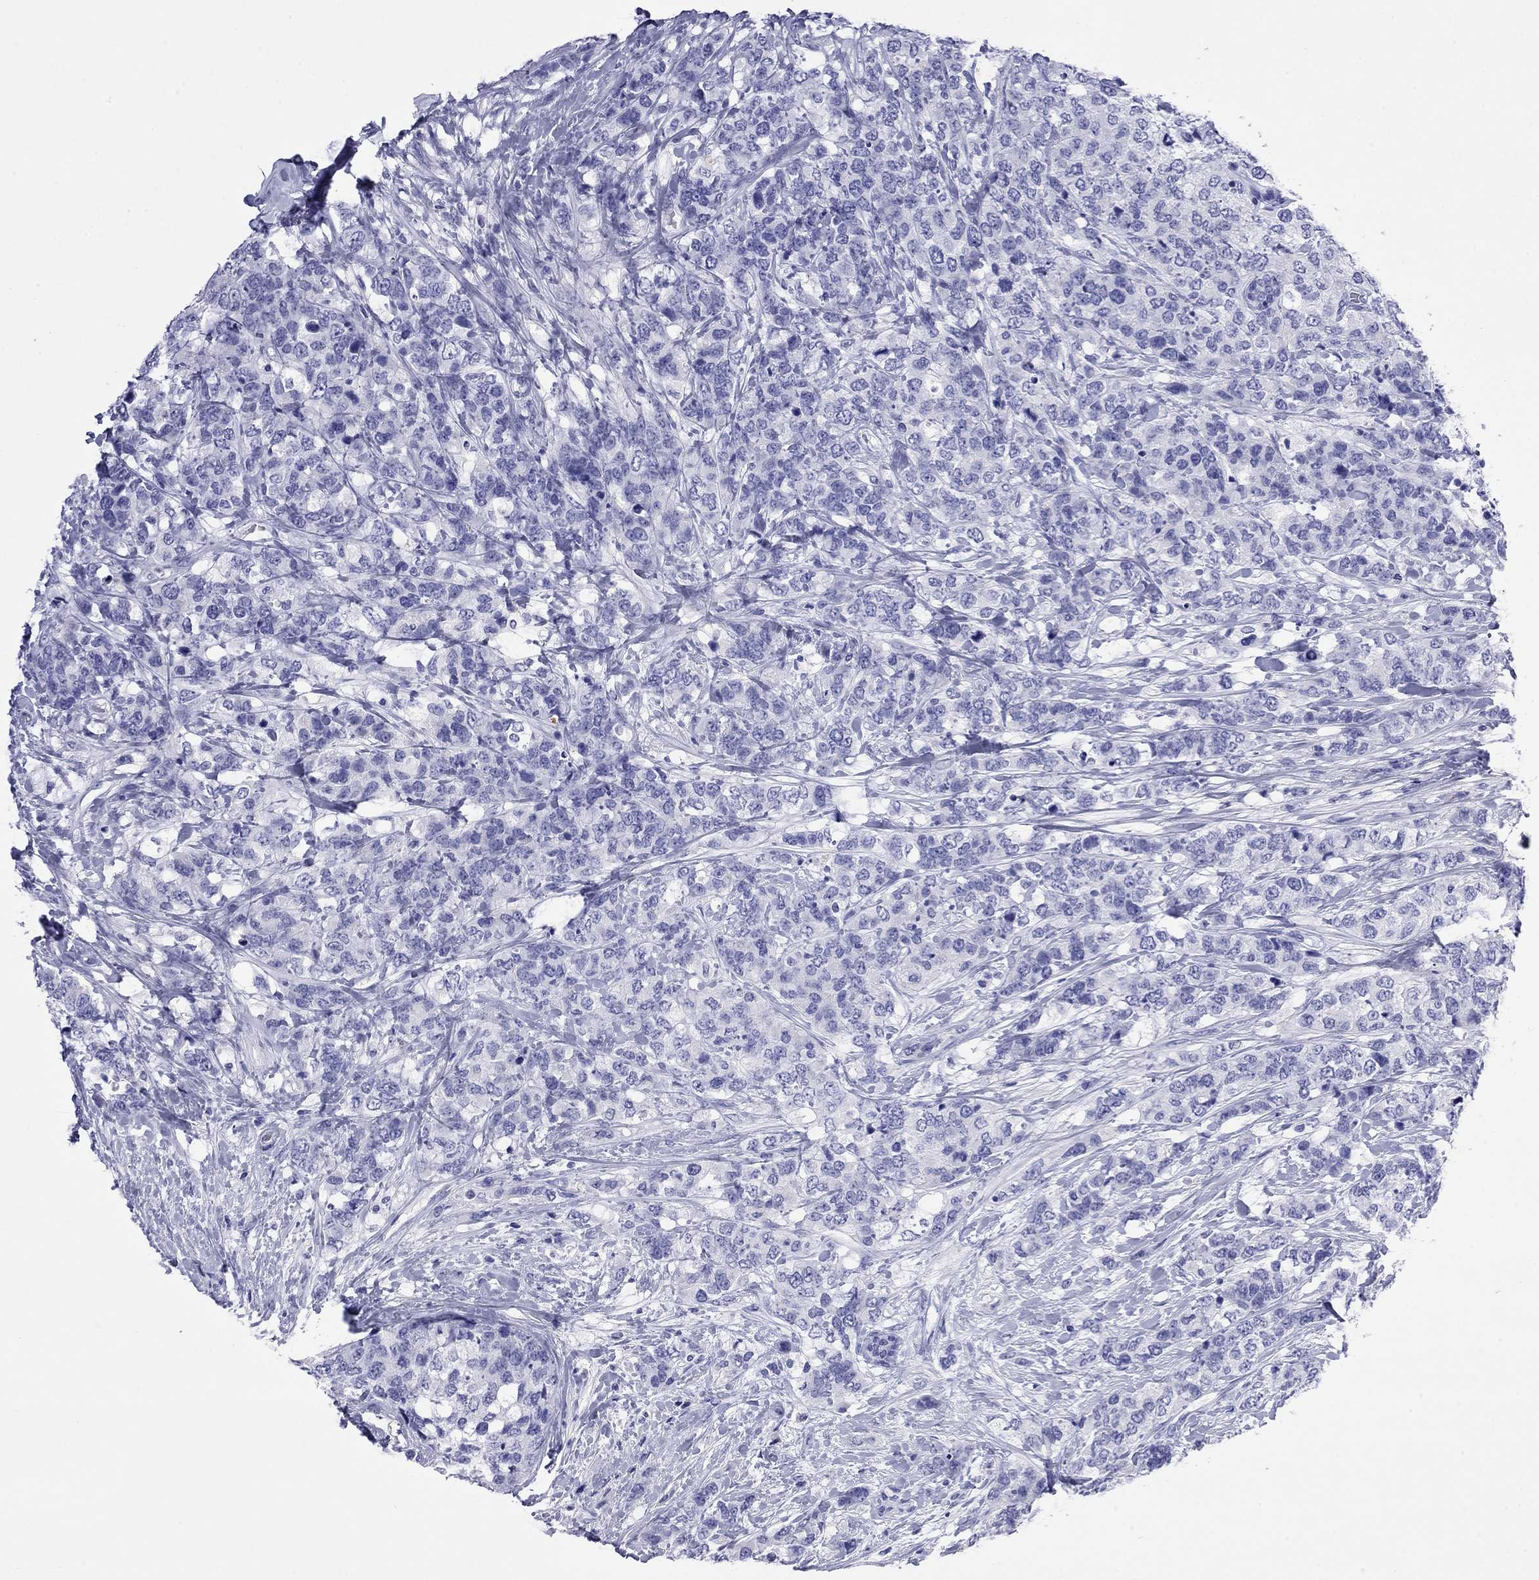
{"staining": {"intensity": "negative", "quantity": "none", "location": "none"}, "tissue": "breast cancer", "cell_type": "Tumor cells", "image_type": "cancer", "snomed": [{"axis": "morphology", "description": "Lobular carcinoma"}, {"axis": "topography", "description": "Breast"}], "caption": "High magnification brightfield microscopy of breast lobular carcinoma stained with DAB (3,3'-diaminobenzidine) (brown) and counterstained with hematoxylin (blue): tumor cells show no significant staining.", "gene": "FIGLA", "patient": {"sex": "female", "age": 59}}